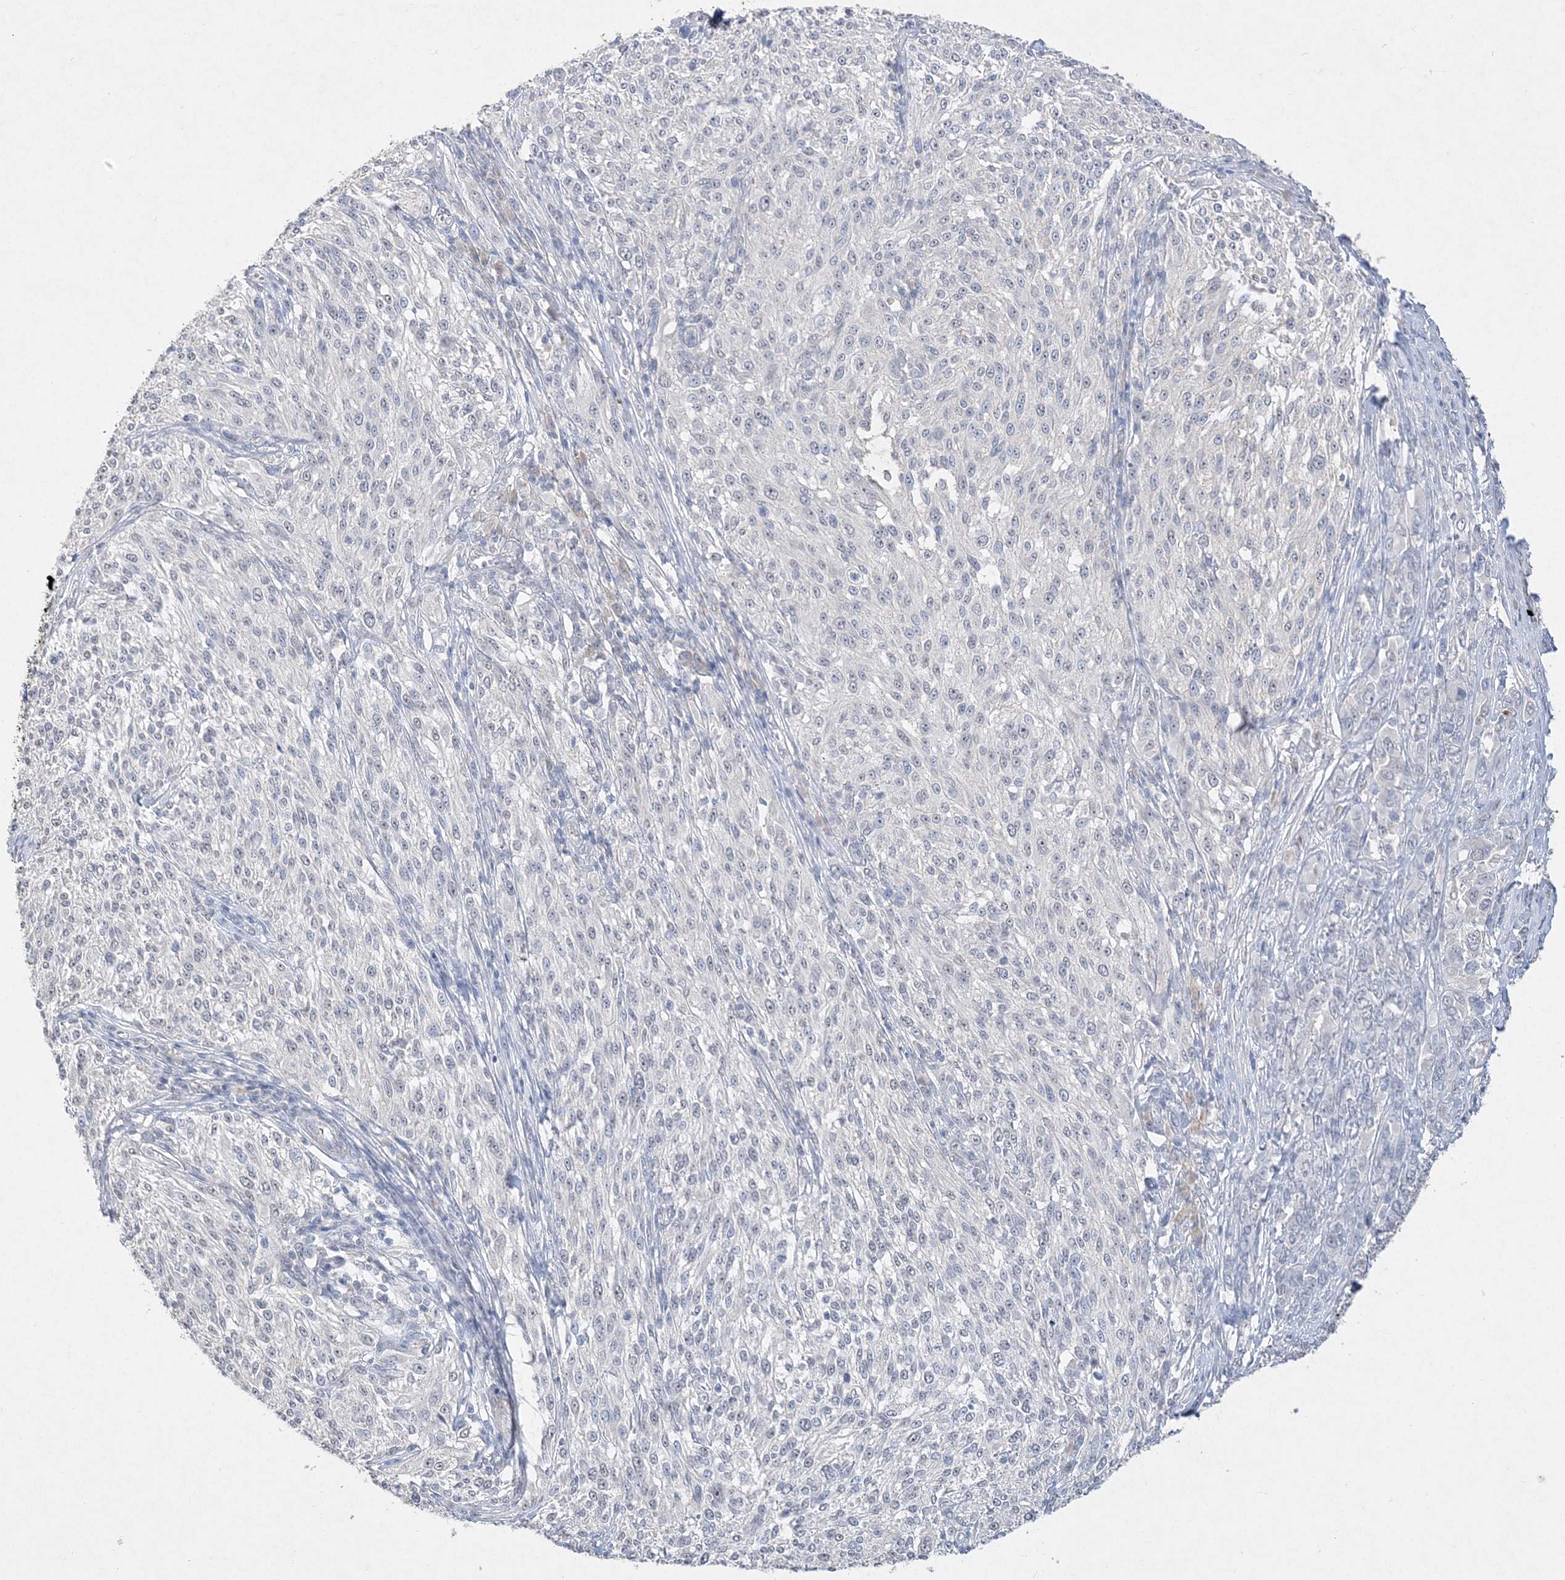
{"staining": {"intensity": "negative", "quantity": "none", "location": "none"}, "tissue": "melanoma", "cell_type": "Tumor cells", "image_type": "cancer", "snomed": [{"axis": "morphology", "description": "Malignant melanoma, NOS"}, {"axis": "topography", "description": "Skin of trunk"}], "caption": "Tumor cells are negative for protein expression in human melanoma. Brightfield microscopy of IHC stained with DAB (3,3'-diaminobenzidine) (brown) and hematoxylin (blue), captured at high magnification.", "gene": "C11orf58", "patient": {"sex": "male", "age": 71}}